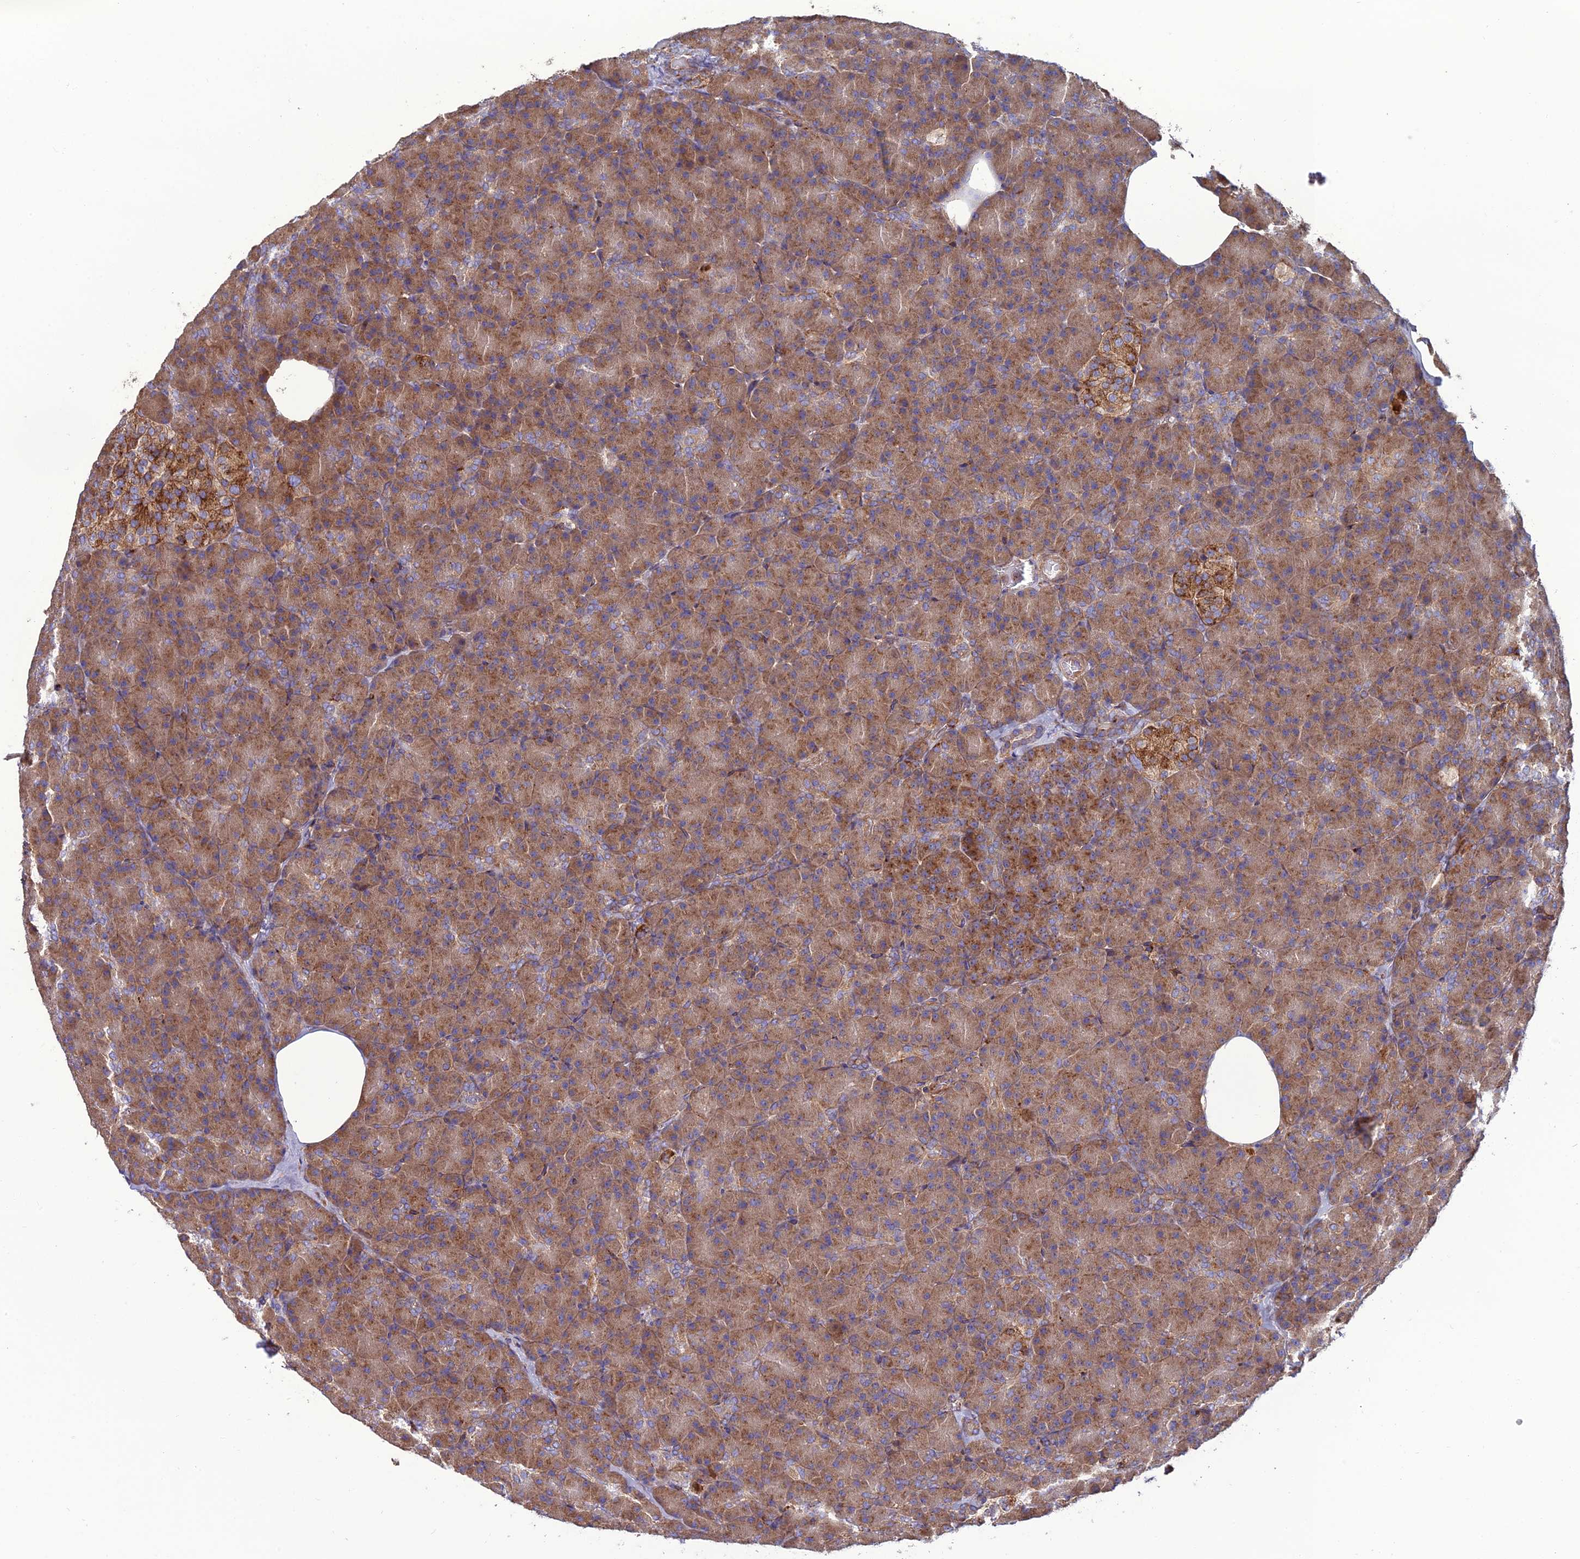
{"staining": {"intensity": "moderate", "quantity": ">75%", "location": "cytoplasmic/membranous"}, "tissue": "pancreas", "cell_type": "Exocrine glandular cells", "image_type": "normal", "snomed": [{"axis": "morphology", "description": "Normal tissue, NOS"}, {"axis": "topography", "description": "Pancreas"}], "caption": "Human pancreas stained with a brown dye reveals moderate cytoplasmic/membranous positive staining in about >75% of exocrine glandular cells.", "gene": "LNPEP", "patient": {"sex": "female", "age": 43}}